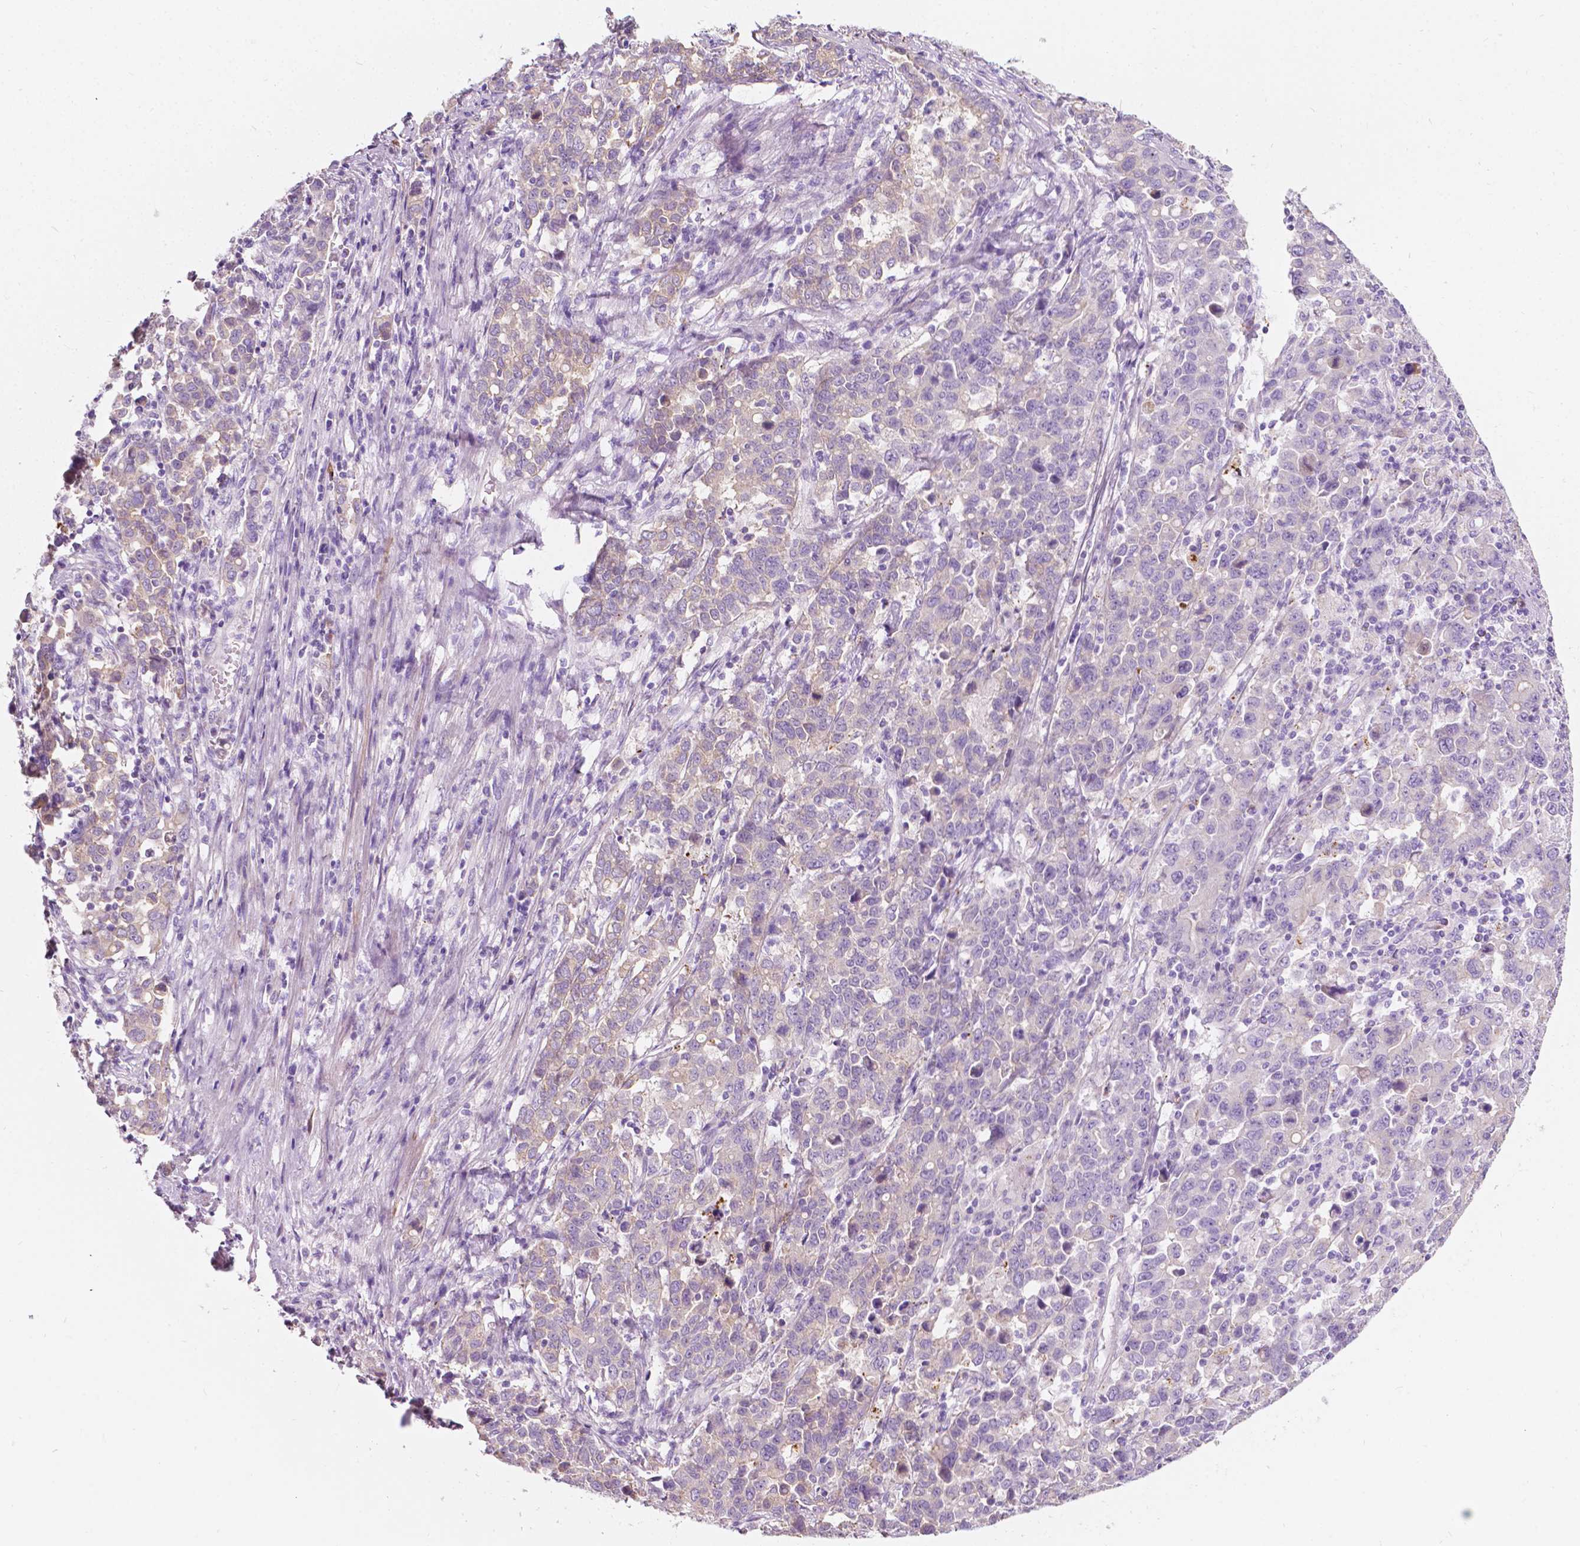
{"staining": {"intensity": "weak", "quantity": "<25%", "location": "cytoplasmic/membranous"}, "tissue": "stomach cancer", "cell_type": "Tumor cells", "image_type": "cancer", "snomed": [{"axis": "morphology", "description": "Adenocarcinoma, NOS"}, {"axis": "topography", "description": "Stomach, upper"}], "caption": "This is a histopathology image of immunohistochemistry (IHC) staining of stomach adenocarcinoma, which shows no staining in tumor cells.", "gene": "NOS1AP", "patient": {"sex": "male", "age": 69}}